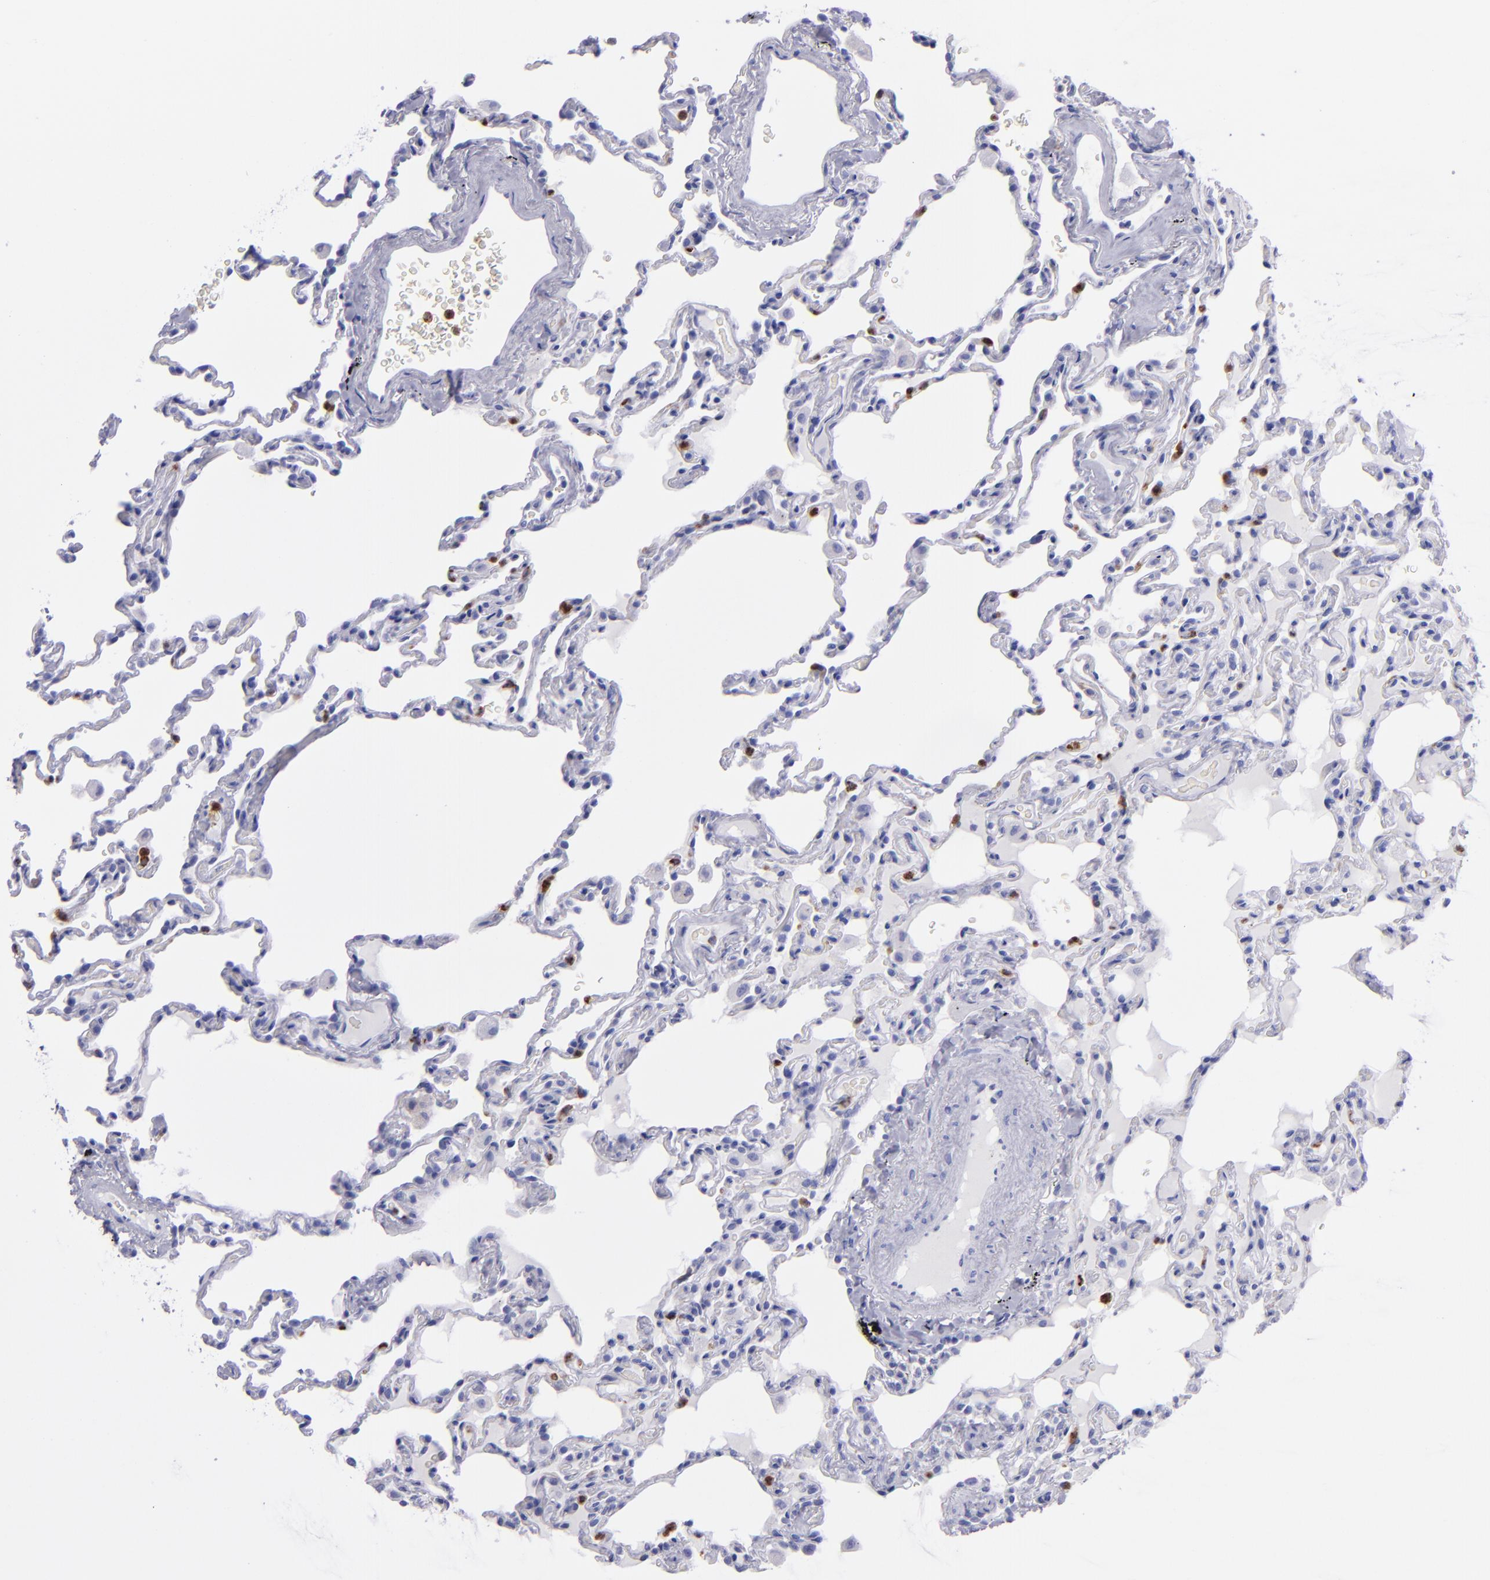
{"staining": {"intensity": "negative", "quantity": "none", "location": "none"}, "tissue": "lung", "cell_type": "Alveolar cells", "image_type": "normal", "snomed": [{"axis": "morphology", "description": "Normal tissue, NOS"}, {"axis": "topography", "description": "Lung"}], "caption": "High power microscopy micrograph of an IHC image of normal lung, revealing no significant positivity in alveolar cells.", "gene": "CR1", "patient": {"sex": "male", "age": 59}}